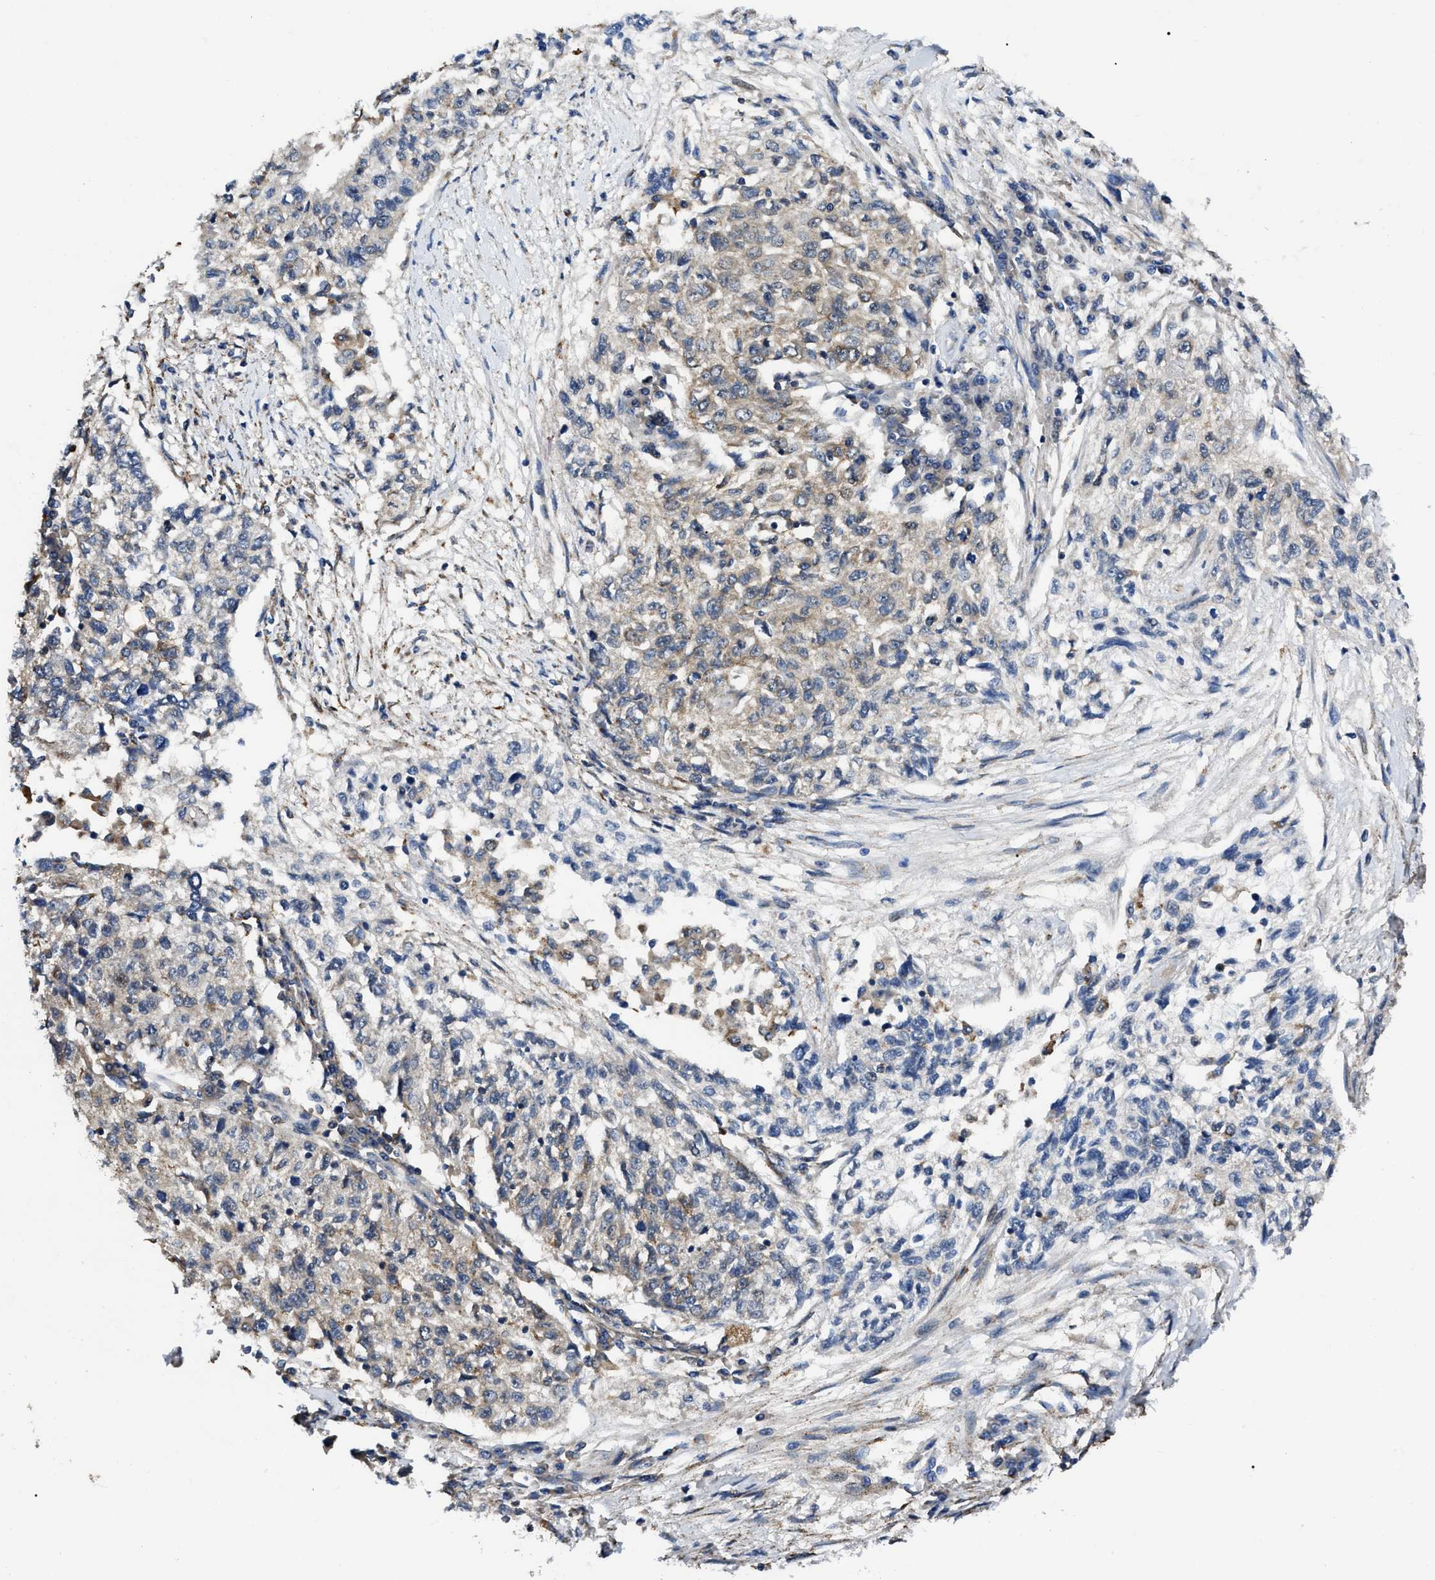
{"staining": {"intensity": "negative", "quantity": "none", "location": "none"}, "tissue": "cervical cancer", "cell_type": "Tumor cells", "image_type": "cancer", "snomed": [{"axis": "morphology", "description": "Squamous cell carcinoma, NOS"}, {"axis": "topography", "description": "Cervix"}], "caption": "This micrograph is of cervical squamous cell carcinoma stained with IHC to label a protein in brown with the nuclei are counter-stained blue. There is no expression in tumor cells.", "gene": "GET4", "patient": {"sex": "female", "age": 57}}